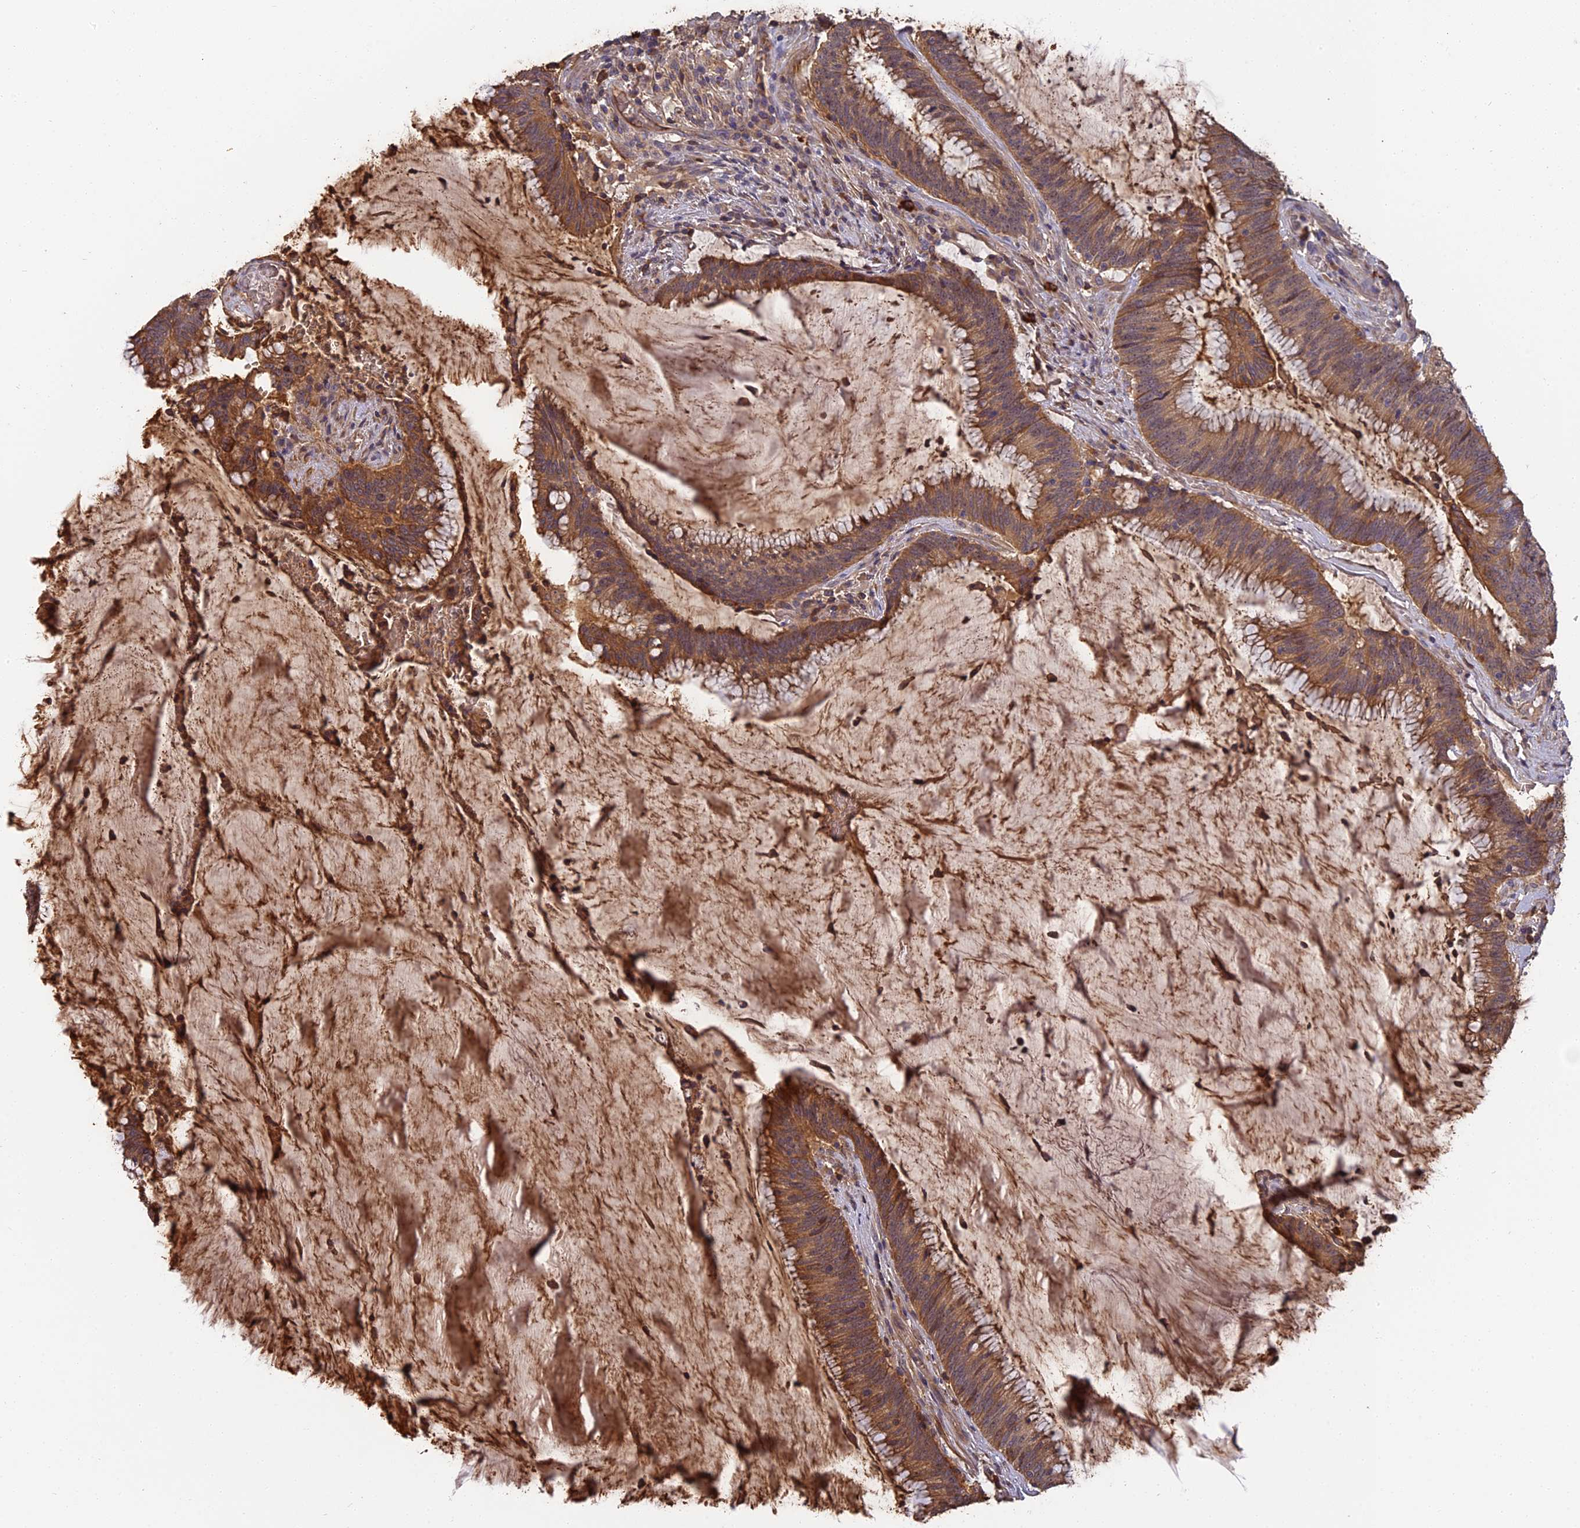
{"staining": {"intensity": "moderate", "quantity": ">75%", "location": "cytoplasmic/membranous"}, "tissue": "colorectal cancer", "cell_type": "Tumor cells", "image_type": "cancer", "snomed": [{"axis": "morphology", "description": "Adenocarcinoma, NOS"}, {"axis": "topography", "description": "Rectum"}], "caption": "Protein staining of adenocarcinoma (colorectal) tissue demonstrates moderate cytoplasmic/membranous expression in about >75% of tumor cells.", "gene": "ERMAP", "patient": {"sex": "female", "age": 77}}